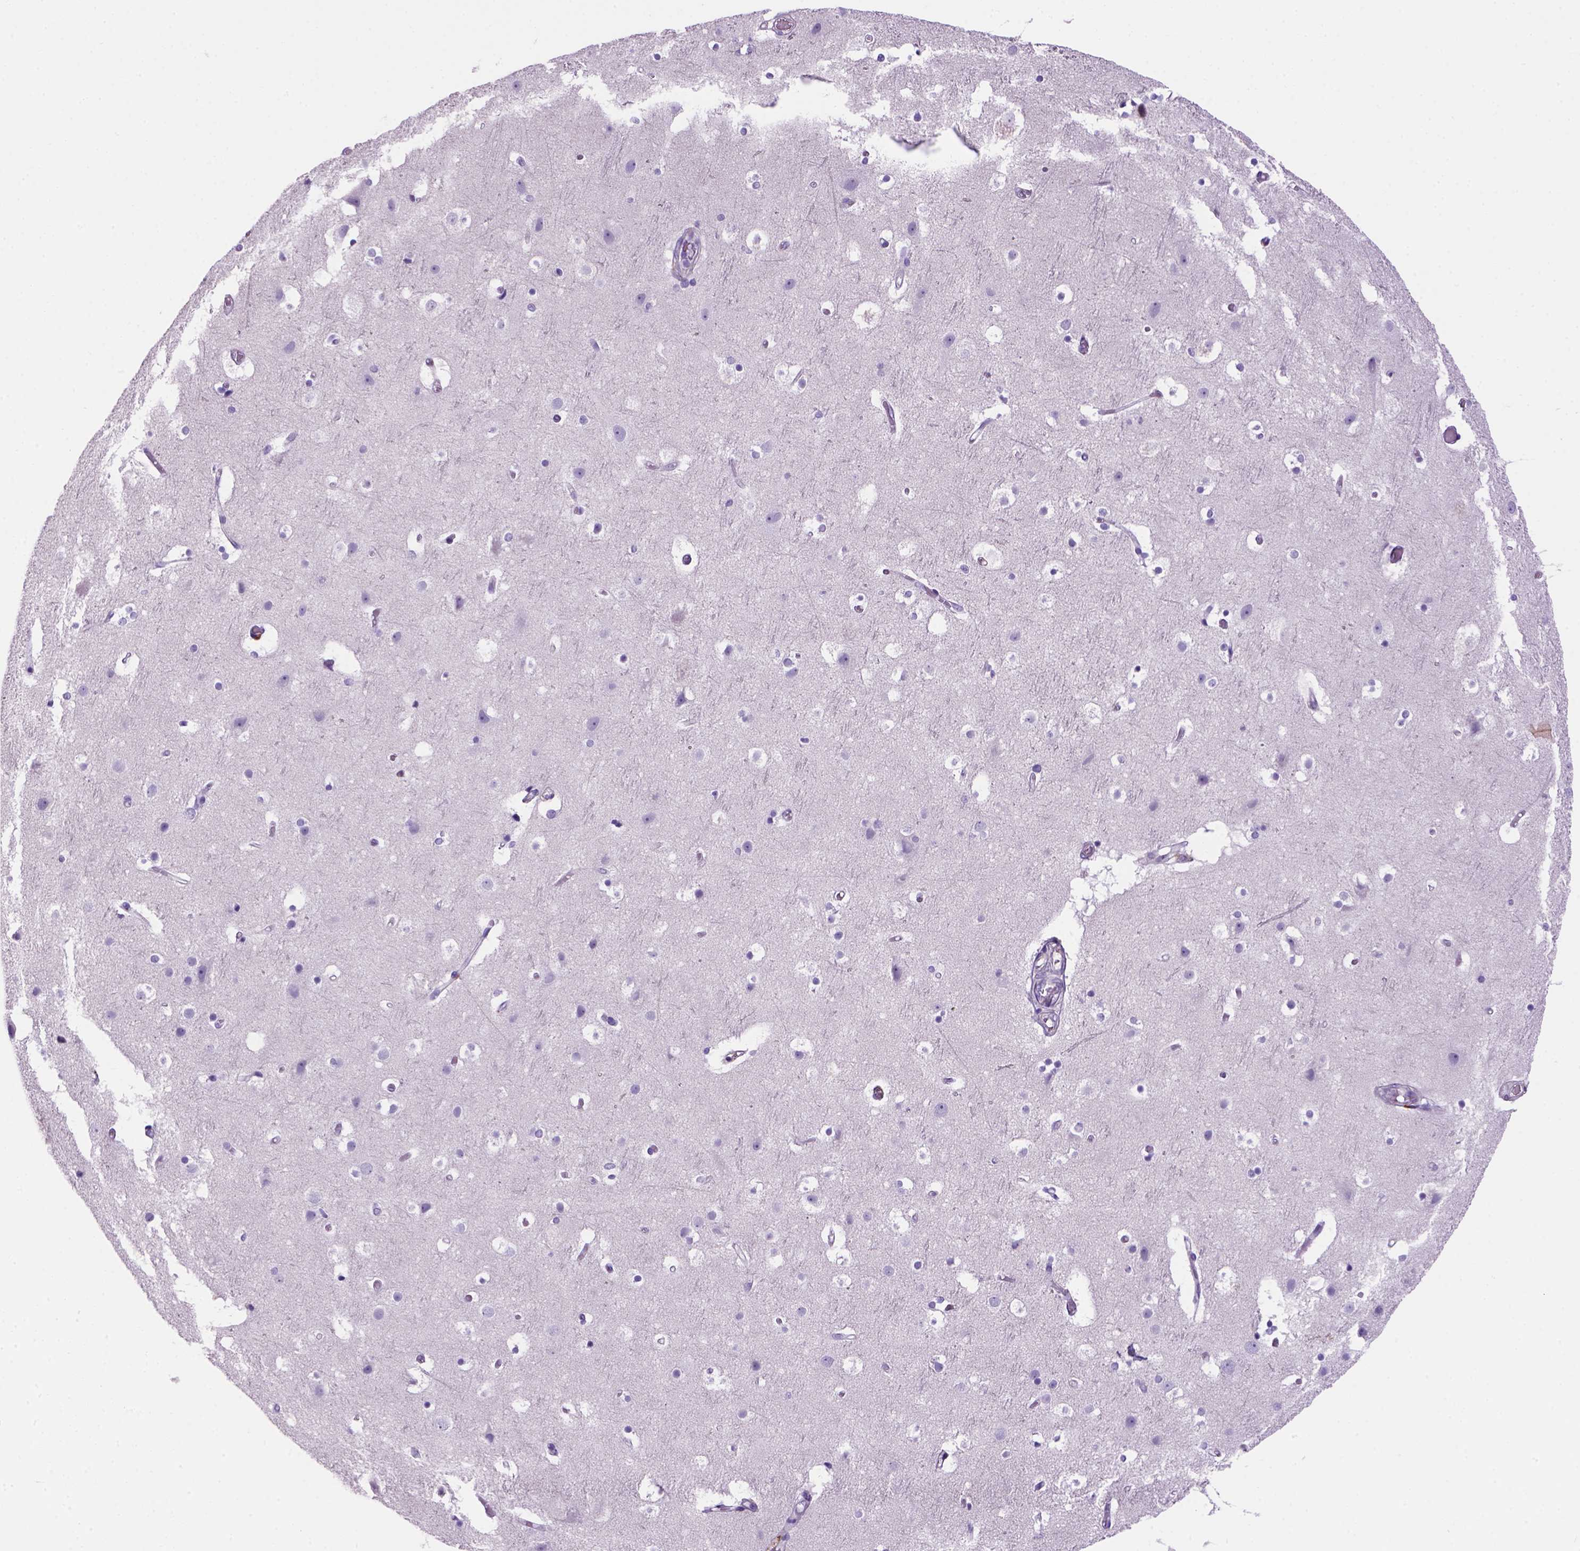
{"staining": {"intensity": "negative", "quantity": "none", "location": "none"}, "tissue": "cerebral cortex", "cell_type": "Endothelial cells", "image_type": "normal", "snomed": [{"axis": "morphology", "description": "Normal tissue, NOS"}, {"axis": "topography", "description": "Cerebral cortex"}], "caption": "Cerebral cortex was stained to show a protein in brown. There is no significant expression in endothelial cells. (DAB (3,3'-diaminobenzidine) IHC, high magnification).", "gene": "ARHGEF33", "patient": {"sex": "female", "age": 52}}